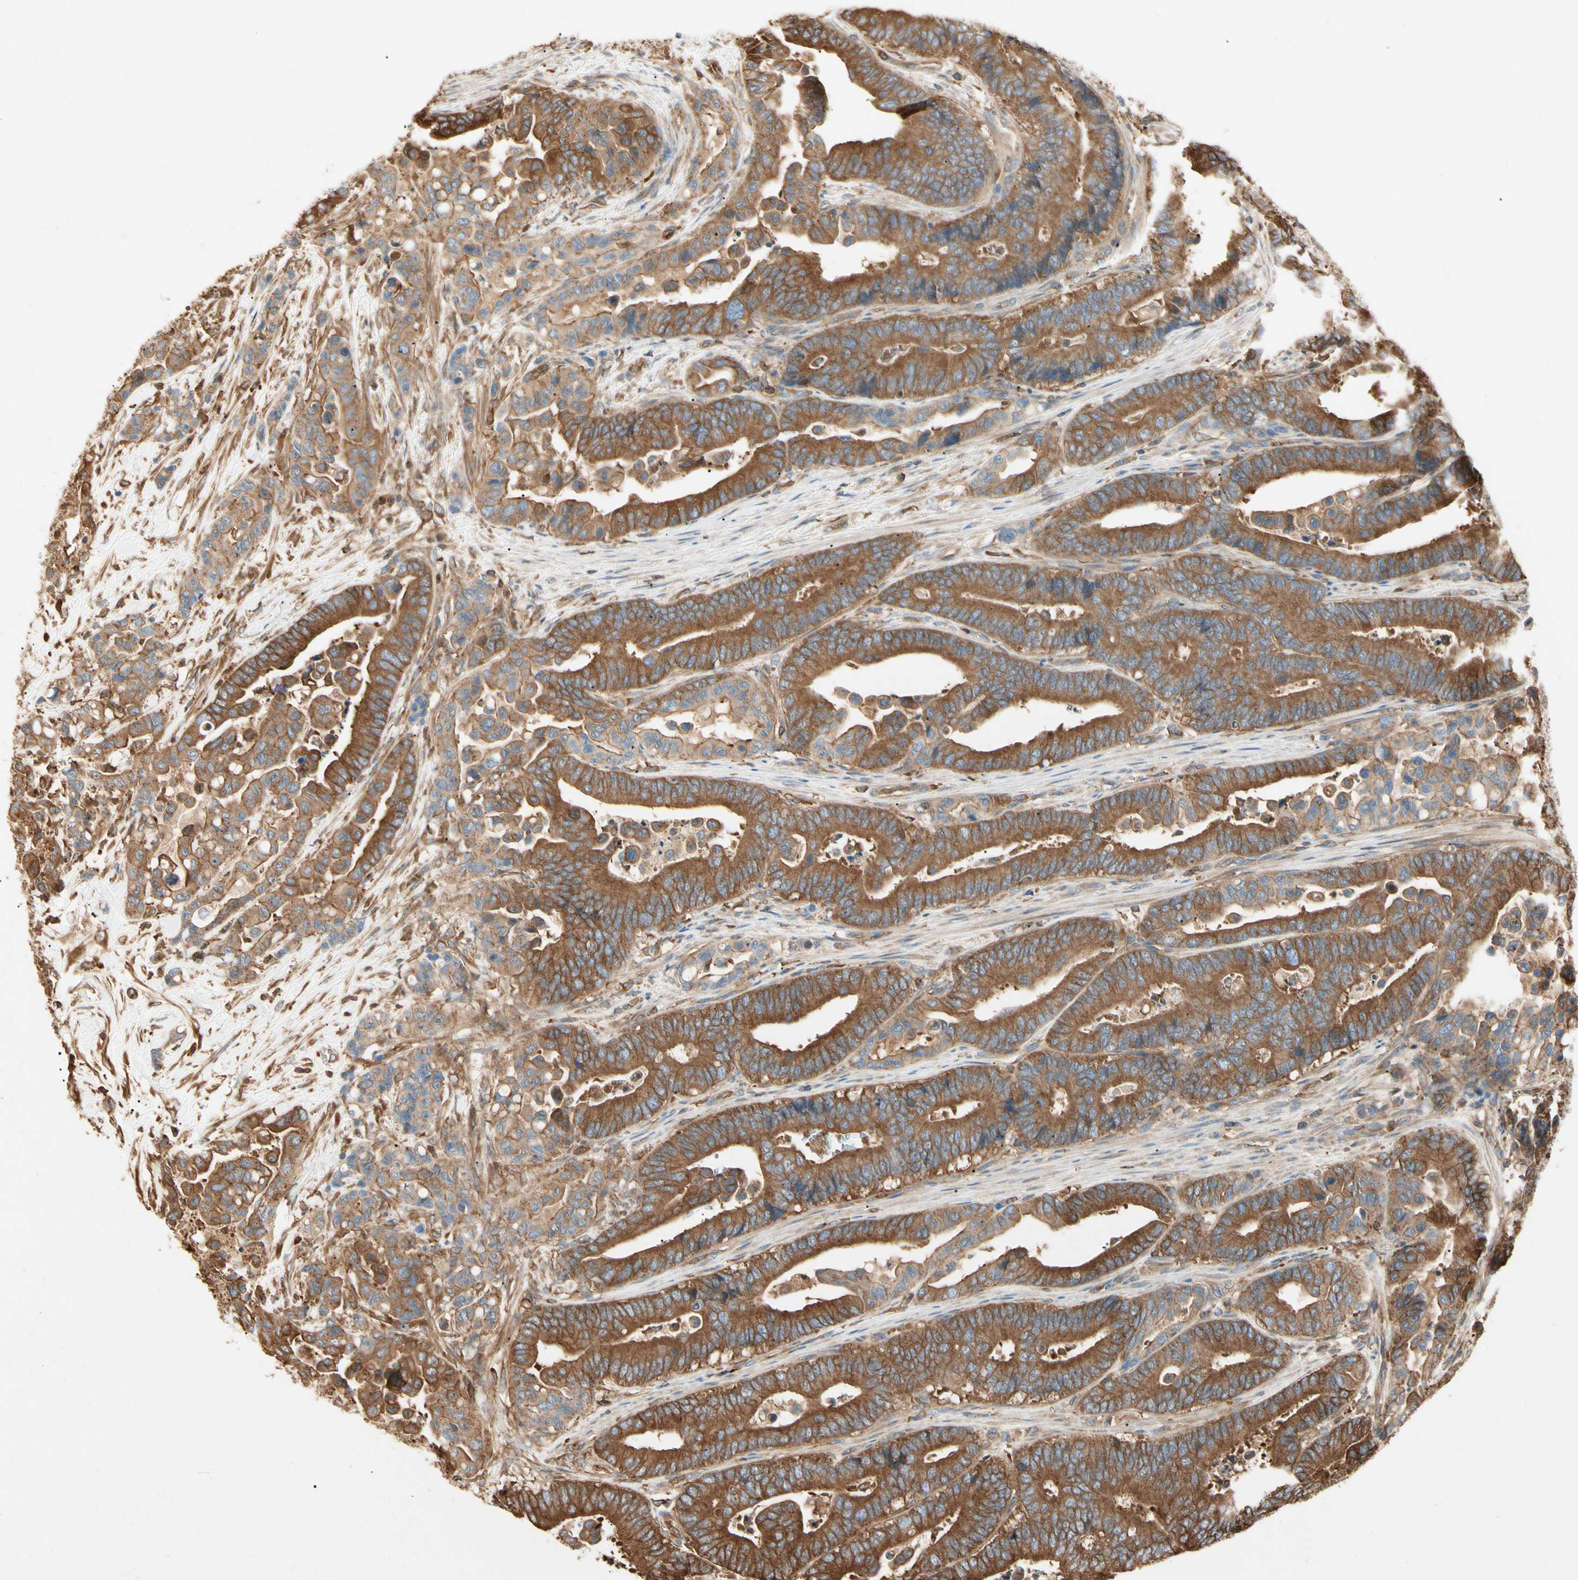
{"staining": {"intensity": "moderate", "quantity": ">75%", "location": "cytoplasmic/membranous"}, "tissue": "colorectal cancer", "cell_type": "Tumor cells", "image_type": "cancer", "snomed": [{"axis": "morphology", "description": "Normal tissue, NOS"}, {"axis": "morphology", "description": "Adenocarcinoma, NOS"}, {"axis": "topography", "description": "Colon"}], "caption": "Moderate cytoplasmic/membranous positivity is present in about >75% of tumor cells in adenocarcinoma (colorectal). (DAB IHC with brightfield microscopy, high magnification).", "gene": "ARPC2", "patient": {"sex": "male", "age": 82}}